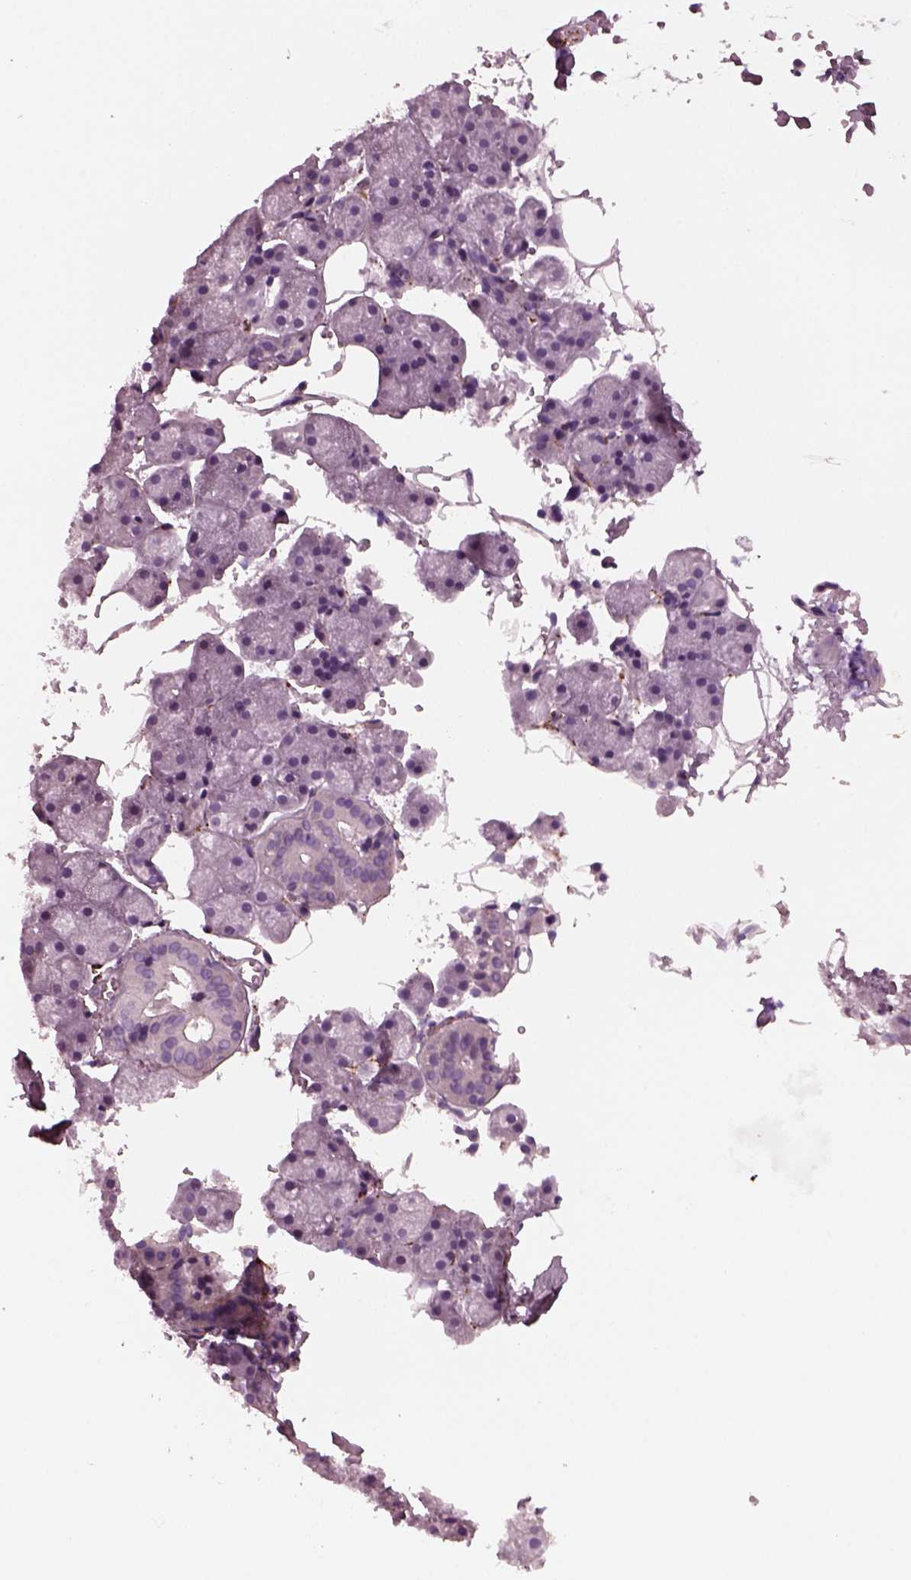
{"staining": {"intensity": "moderate", "quantity": "<25%", "location": "cytoplasmic/membranous"}, "tissue": "salivary gland", "cell_type": "Glandular cells", "image_type": "normal", "snomed": [{"axis": "morphology", "description": "Normal tissue, NOS"}, {"axis": "topography", "description": "Salivary gland"}], "caption": "IHC image of normal human salivary gland stained for a protein (brown), which shows low levels of moderate cytoplasmic/membranous positivity in about <25% of glandular cells.", "gene": "GDF11", "patient": {"sex": "male", "age": 38}}